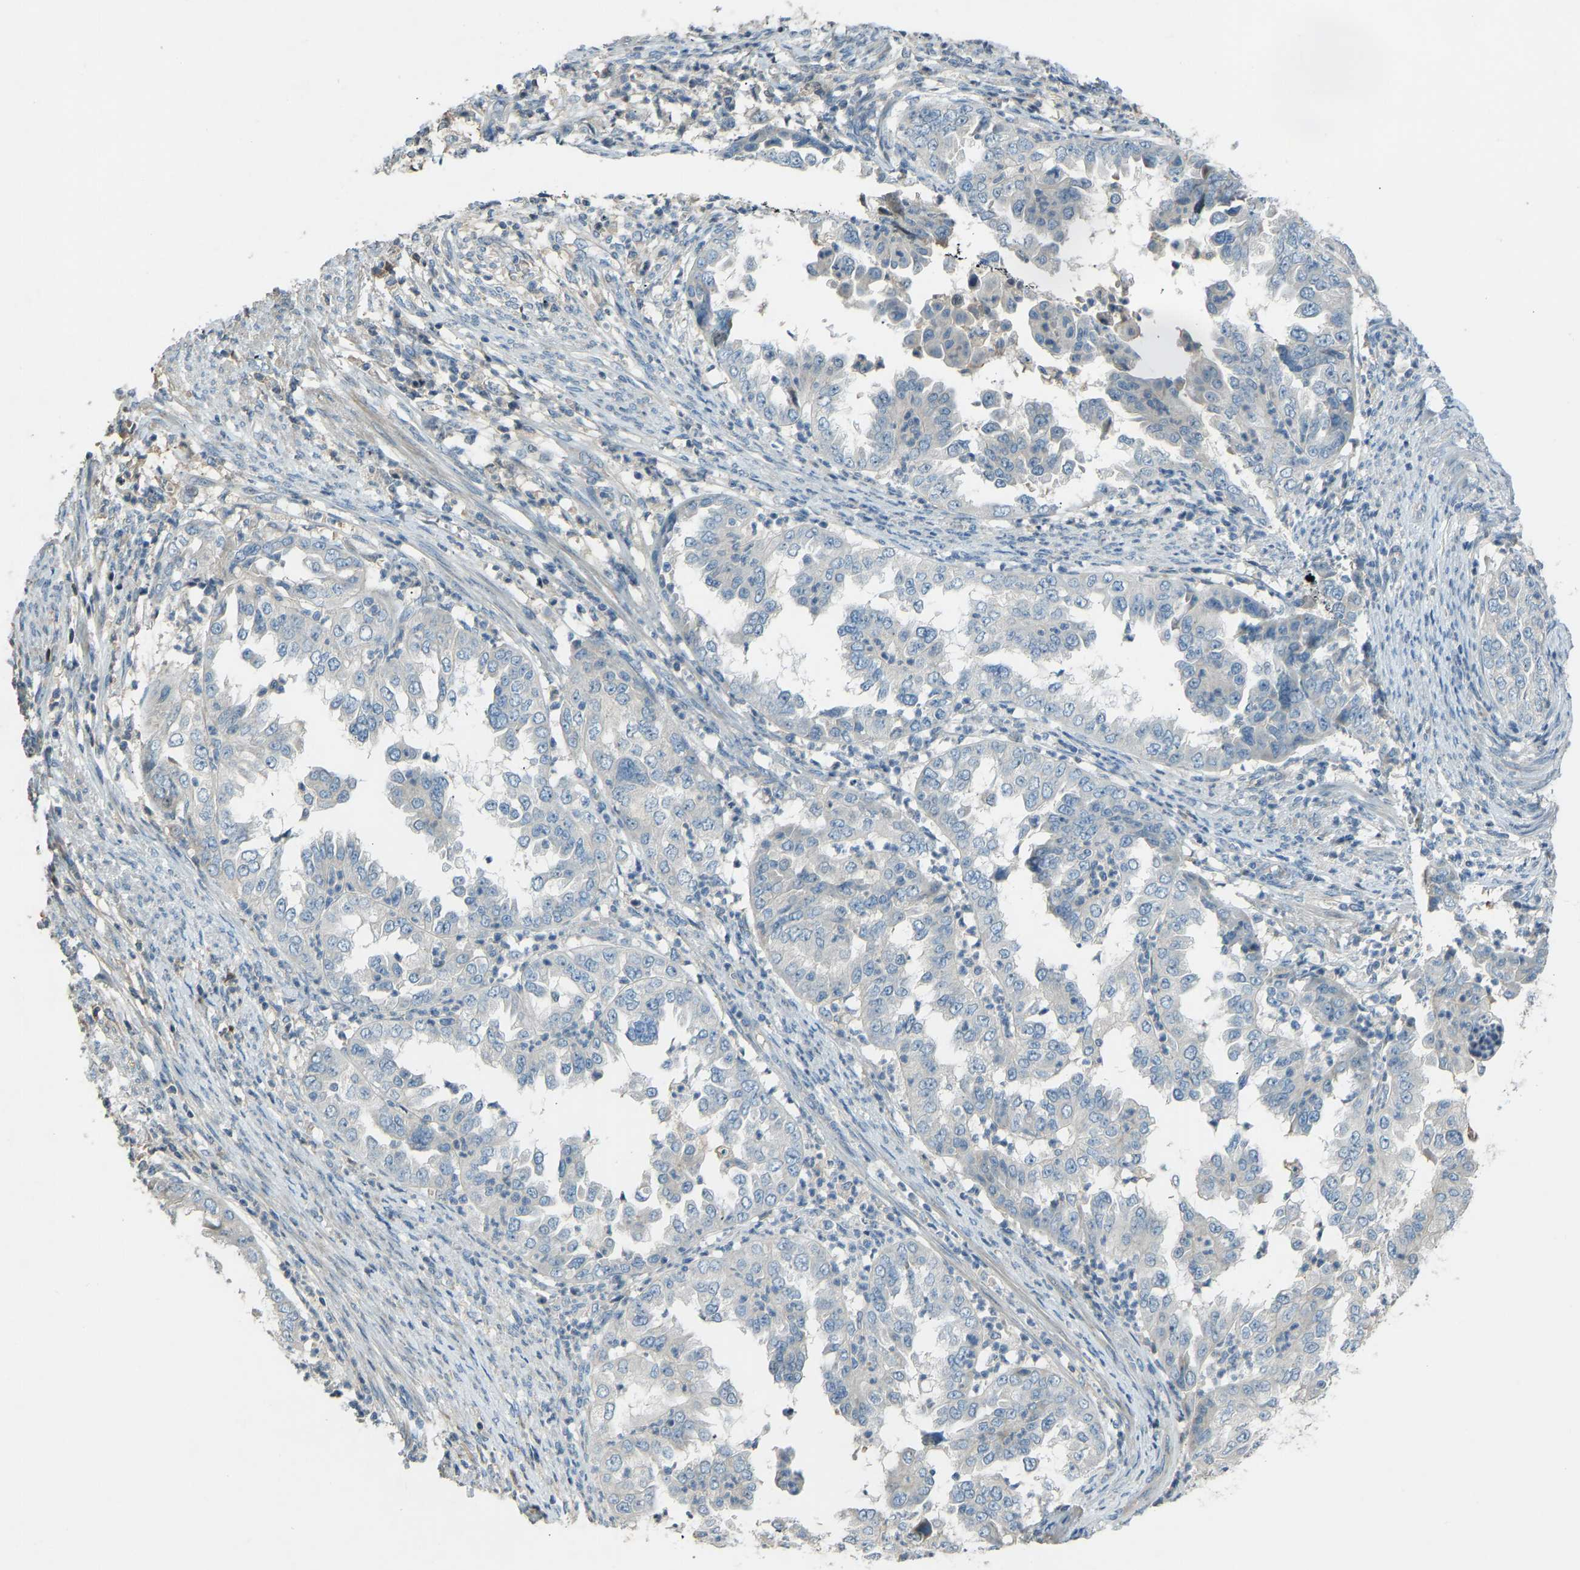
{"staining": {"intensity": "negative", "quantity": "none", "location": "none"}, "tissue": "endometrial cancer", "cell_type": "Tumor cells", "image_type": "cancer", "snomed": [{"axis": "morphology", "description": "Adenocarcinoma, NOS"}, {"axis": "topography", "description": "Endometrium"}], "caption": "Tumor cells are negative for protein expression in human adenocarcinoma (endometrial).", "gene": "FBLN2", "patient": {"sex": "female", "age": 85}}